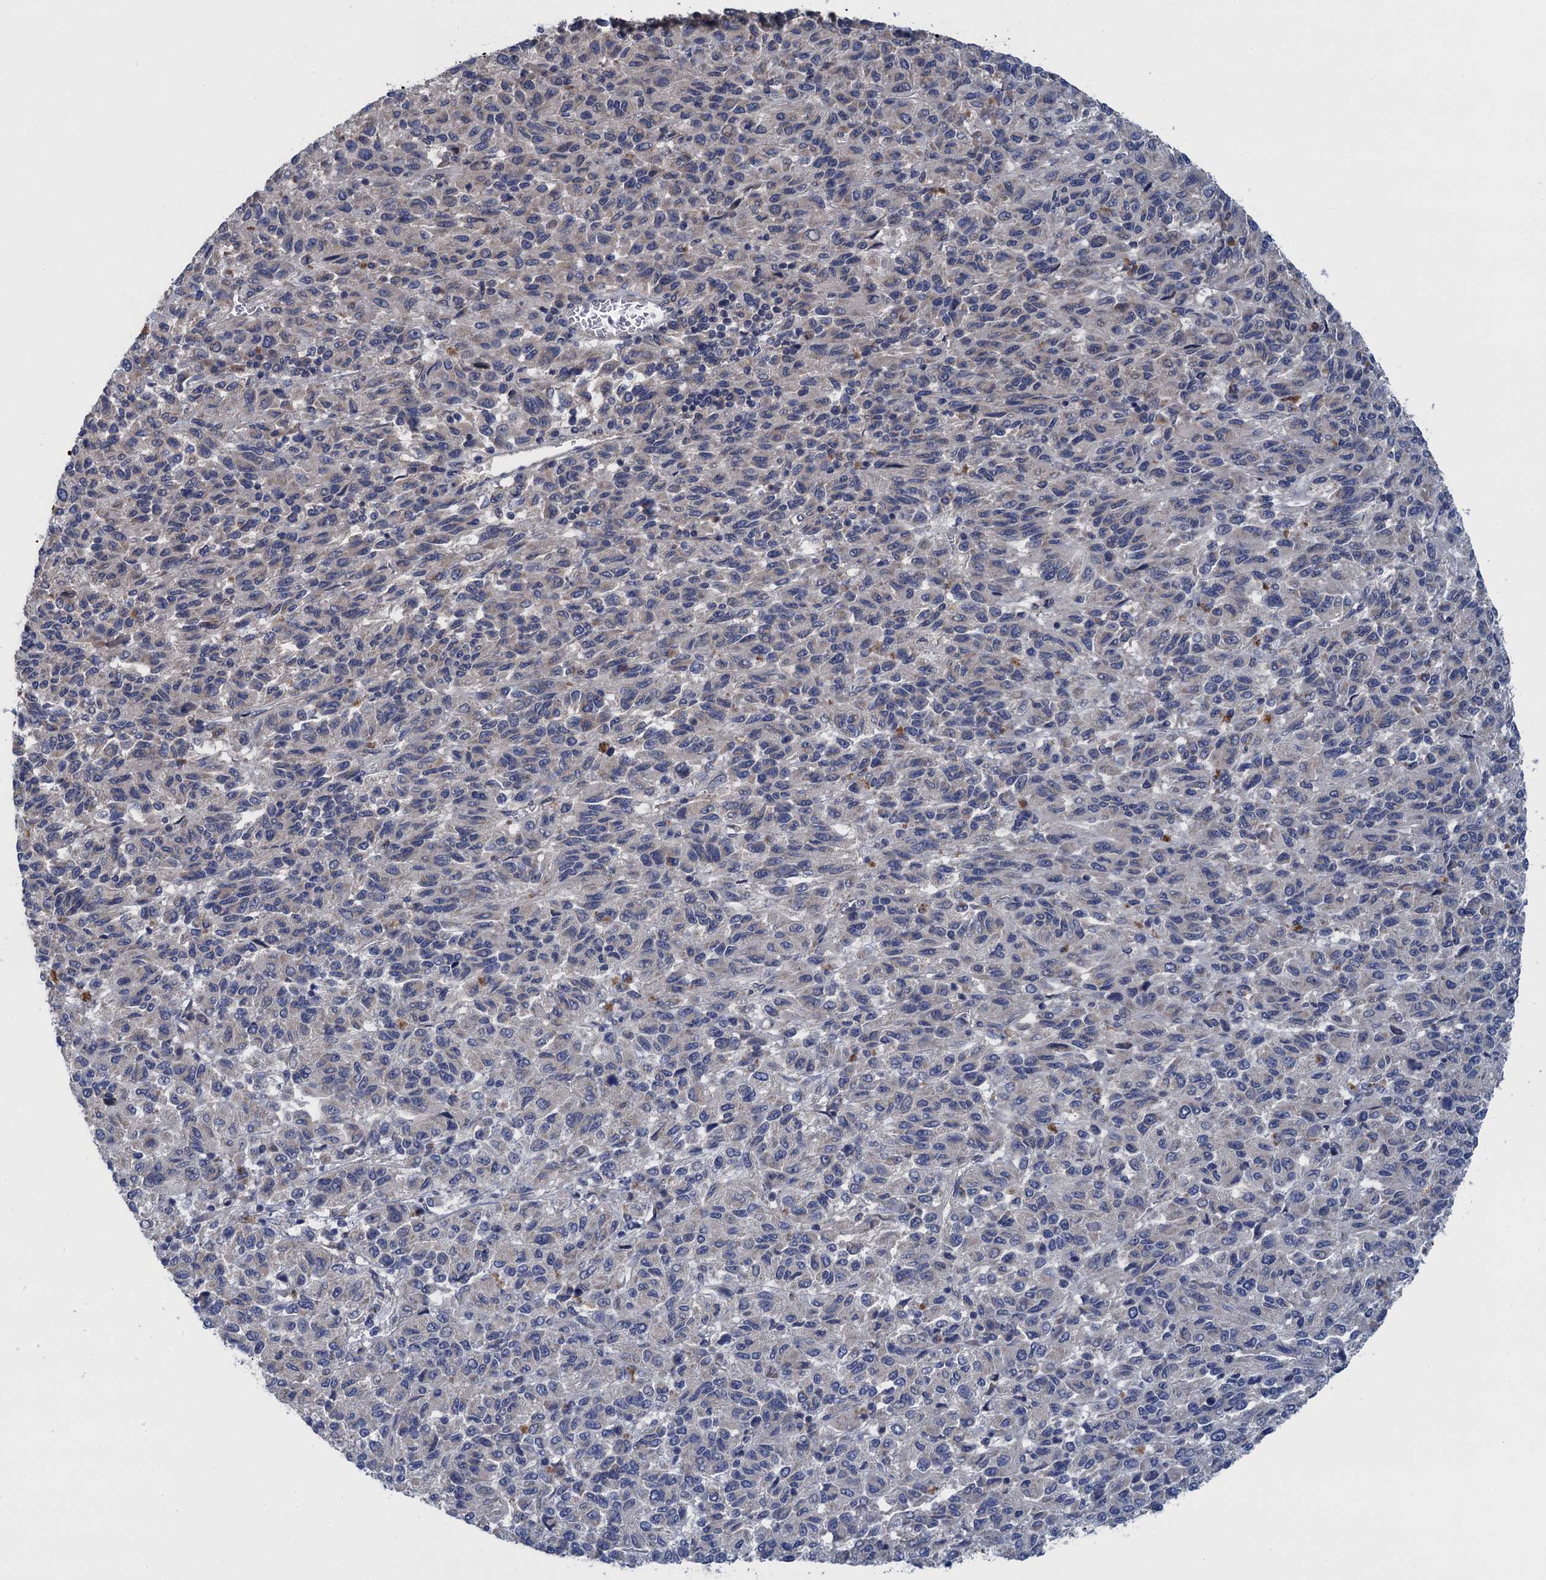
{"staining": {"intensity": "negative", "quantity": "none", "location": "none"}, "tissue": "melanoma", "cell_type": "Tumor cells", "image_type": "cancer", "snomed": [{"axis": "morphology", "description": "Malignant melanoma, Metastatic site"}, {"axis": "topography", "description": "Lung"}], "caption": "Tumor cells are negative for brown protein staining in melanoma. (IHC, brightfield microscopy, high magnification).", "gene": "CTU2", "patient": {"sex": "male", "age": 64}}